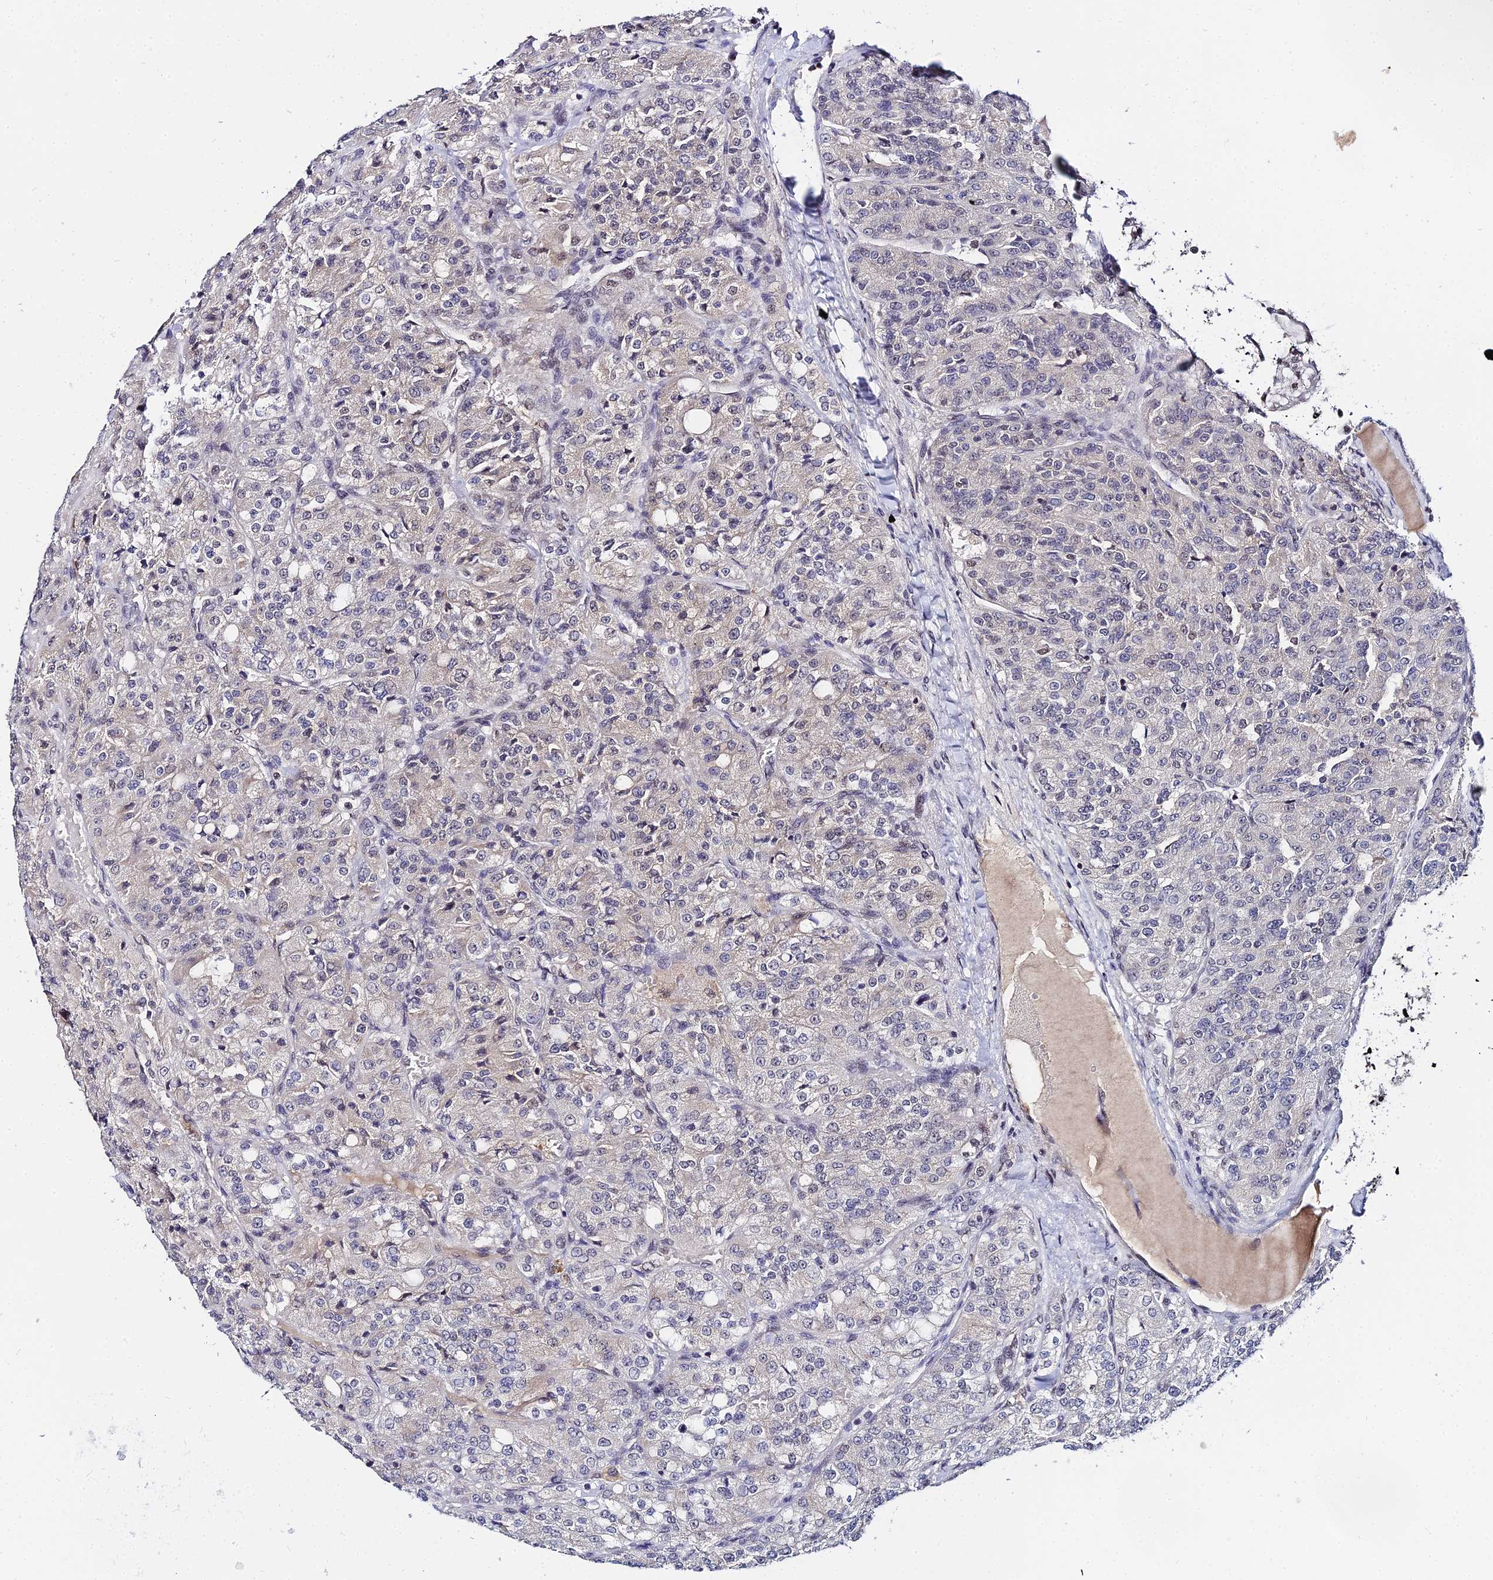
{"staining": {"intensity": "weak", "quantity": "<25%", "location": "cytoplasmic/membranous"}, "tissue": "renal cancer", "cell_type": "Tumor cells", "image_type": "cancer", "snomed": [{"axis": "morphology", "description": "Adenocarcinoma, NOS"}, {"axis": "topography", "description": "Kidney"}], "caption": "This image is of renal adenocarcinoma stained with immunohistochemistry (IHC) to label a protein in brown with the nuclei are counter-stained blue. There is no expression in tumor cells.", "gene": "EXOSC3", "patient": {"sex": "female", "age": 63}}